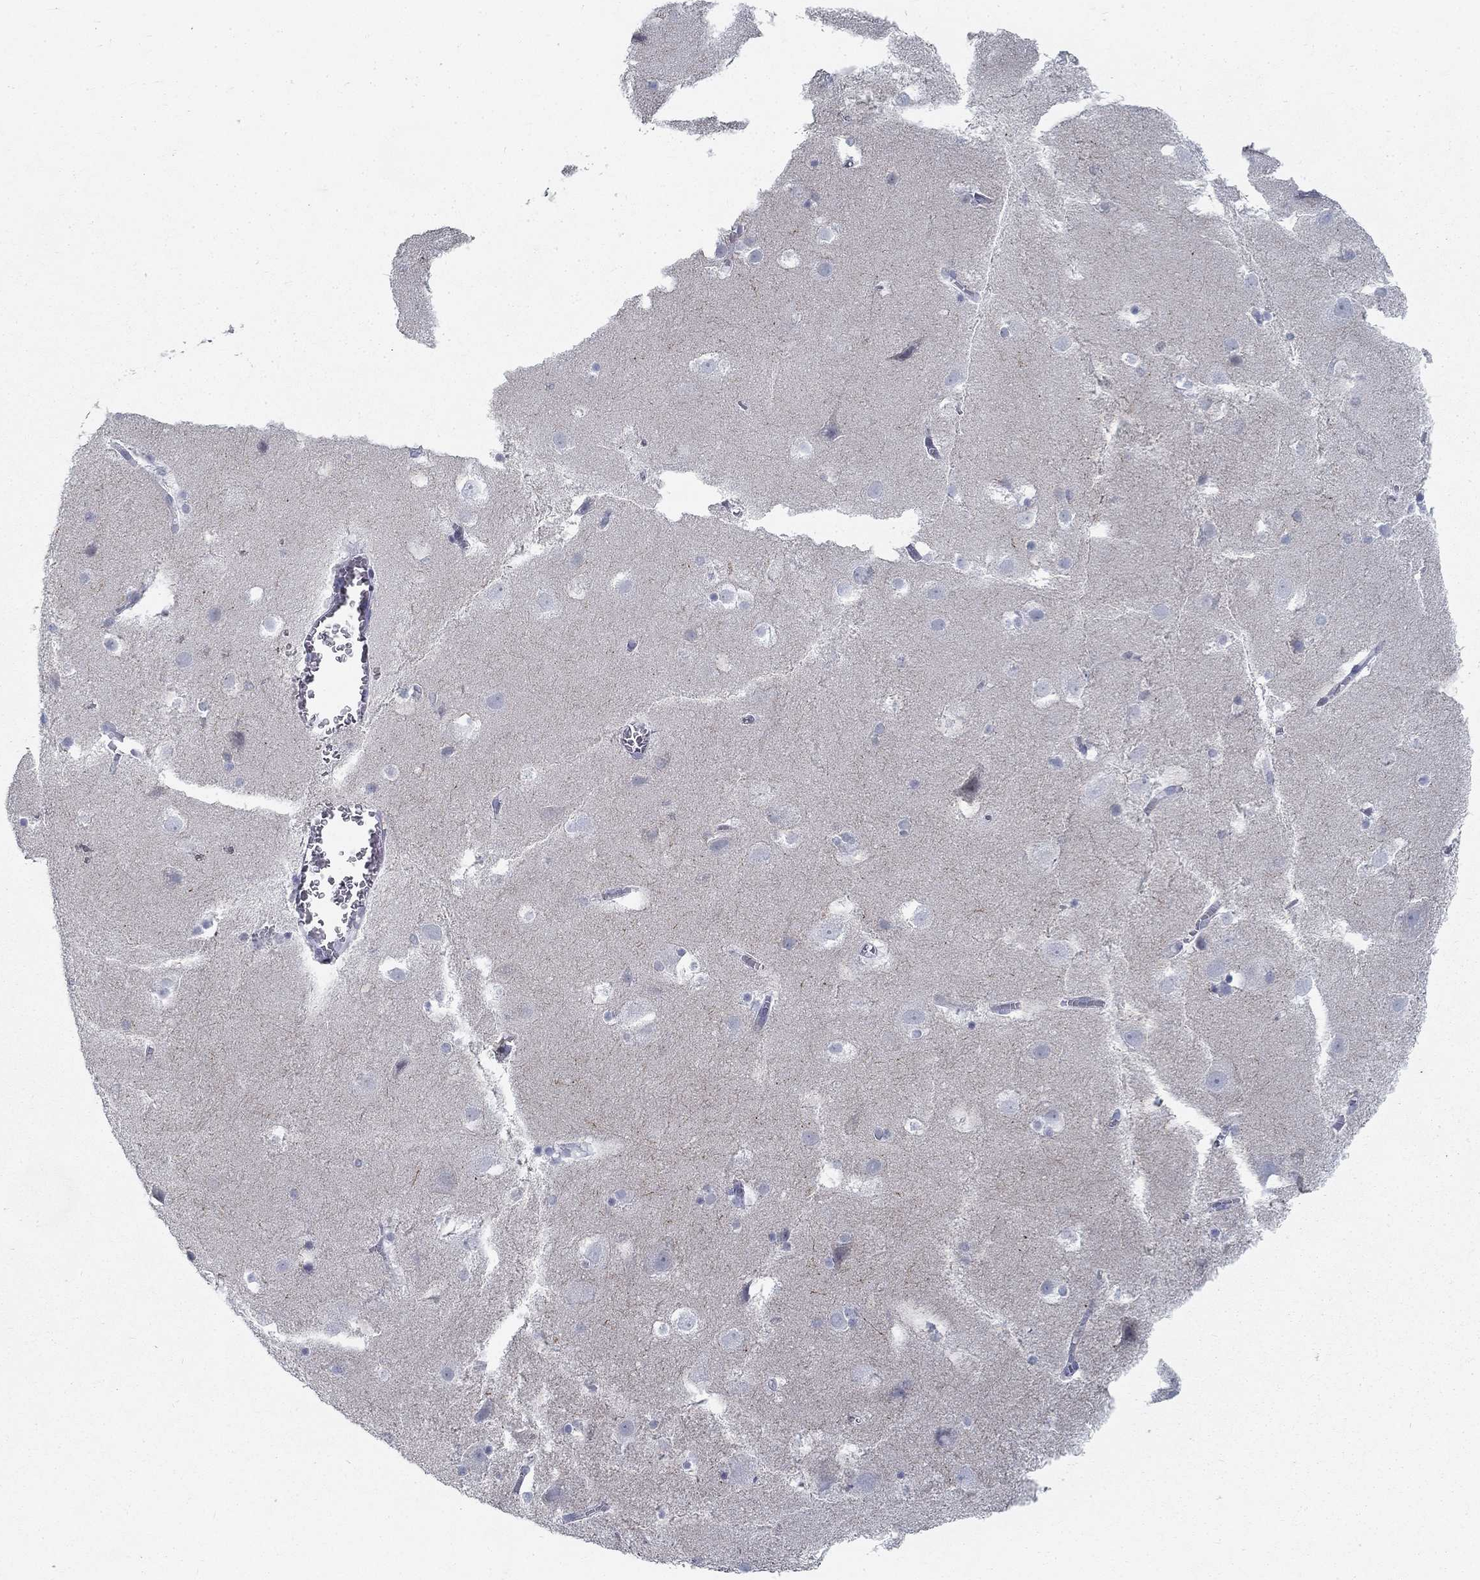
{"staining": {"intensity": "negative", "quantity": "none", "location": "none"}, "tissue": "hippocampus", "cell_type": "Glial cells", "image_type": "normal", "snomed": [{"axis": "morphology", "description": "Normal tissue, NOS"}, {"axis": "topography", "description": "Hippocampus"}], "caption": "The image demonstrates no significant expression in glial cells of hippocampus.", "gene": "ATP1A3", "patient": {"sex": "male", "age": 45}}